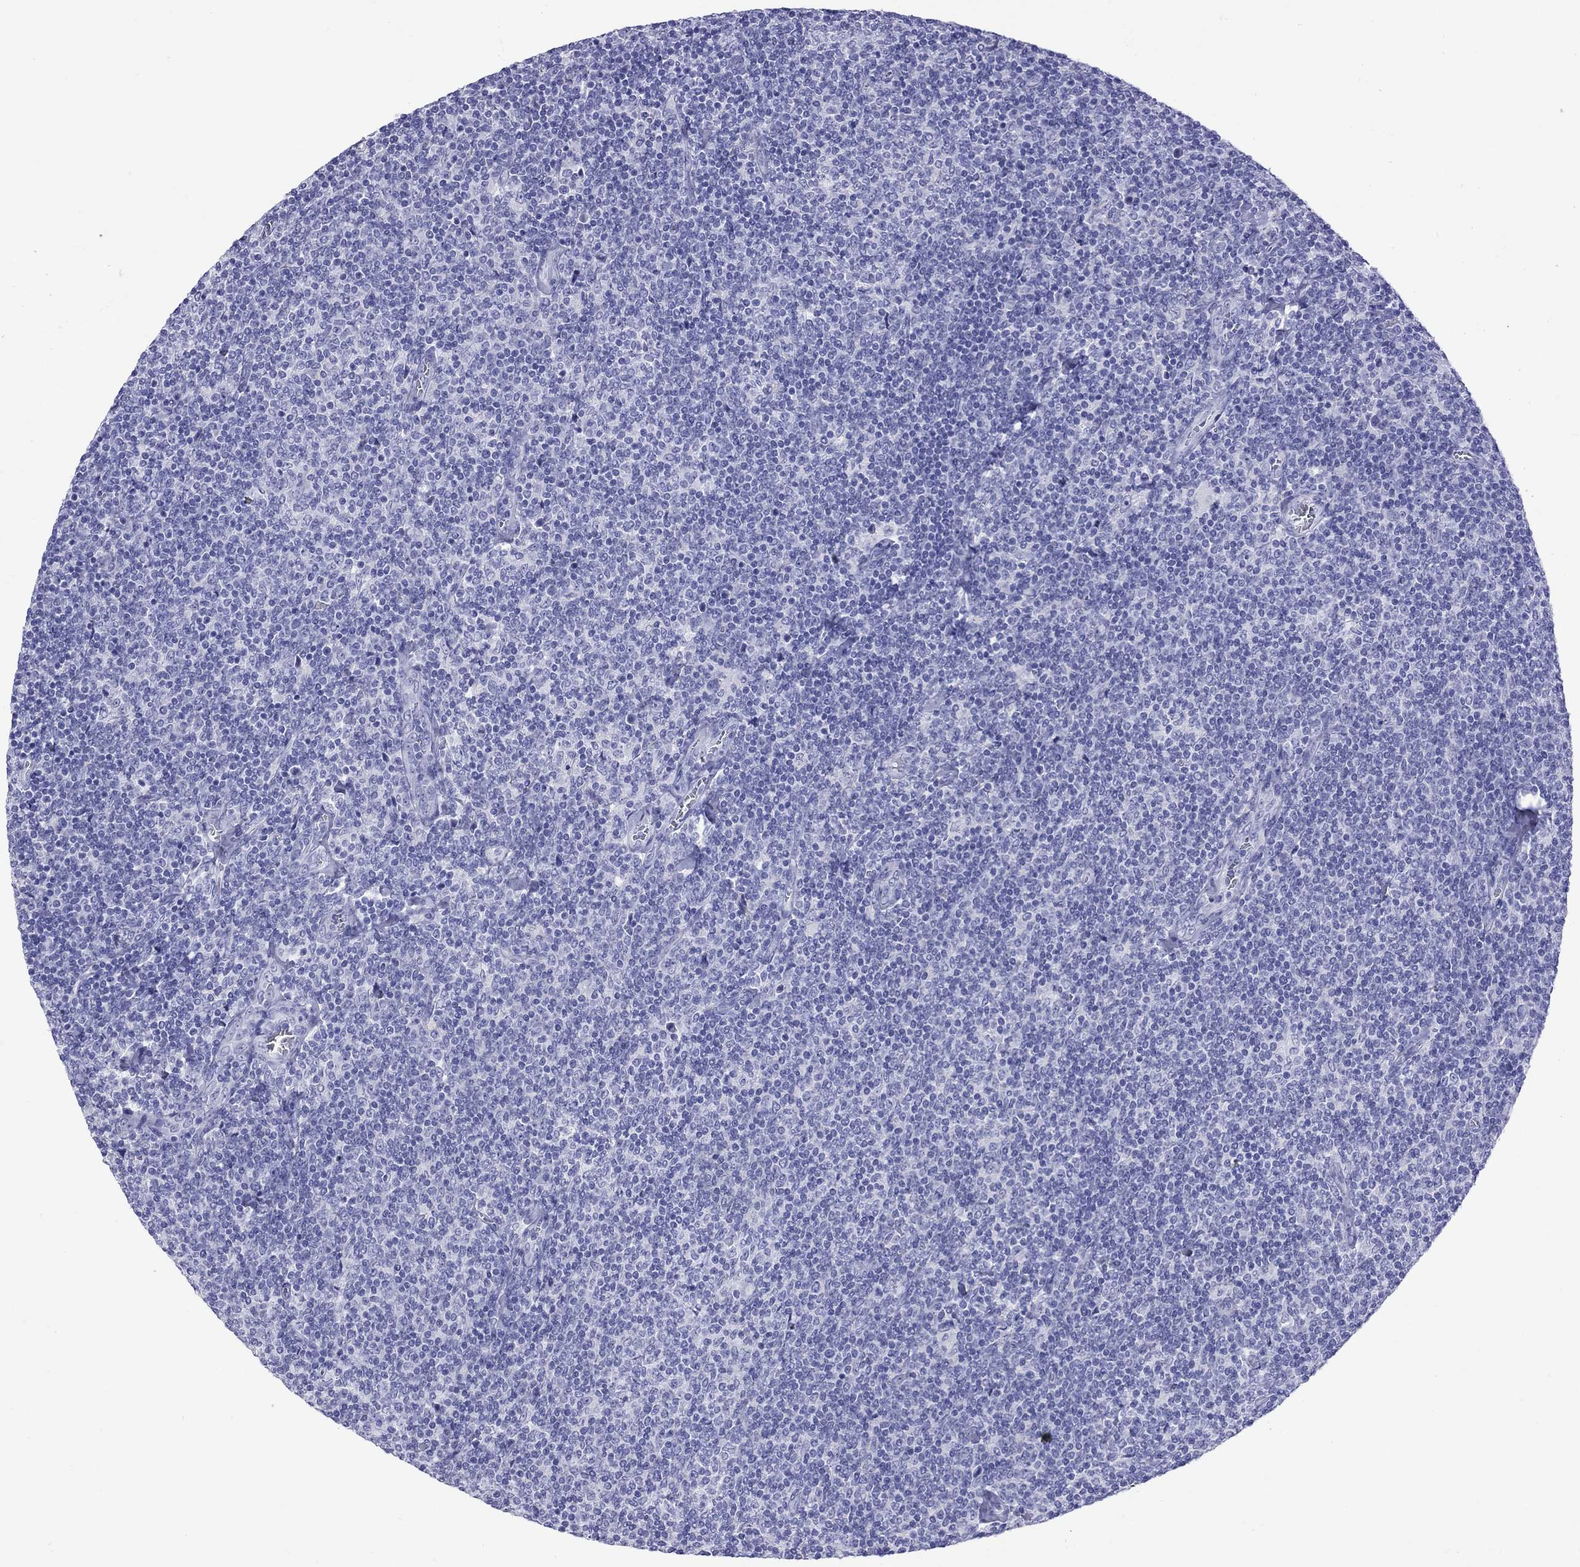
{"staining": {"intensity": "negative", "quantity": "none", "location": "none"}, "tissue": "lymphoma", "cell_type": "Tumor cells", "image_type": "cancer", "snomed": [{"axis": "morphology", "description": "Malignant lymphoma, non-Hodgkin's type, Low grade"}, {"axis": "topography", "description": "Lymph node"}], "caption": "An image of lymphoma stained for a protein demonstrates no brown staining in tumor cells. (IHC, brightfield microscopy, high magnification).", "gene": "SLC30A8", "patient": {"sex": "male", "age": 52}}